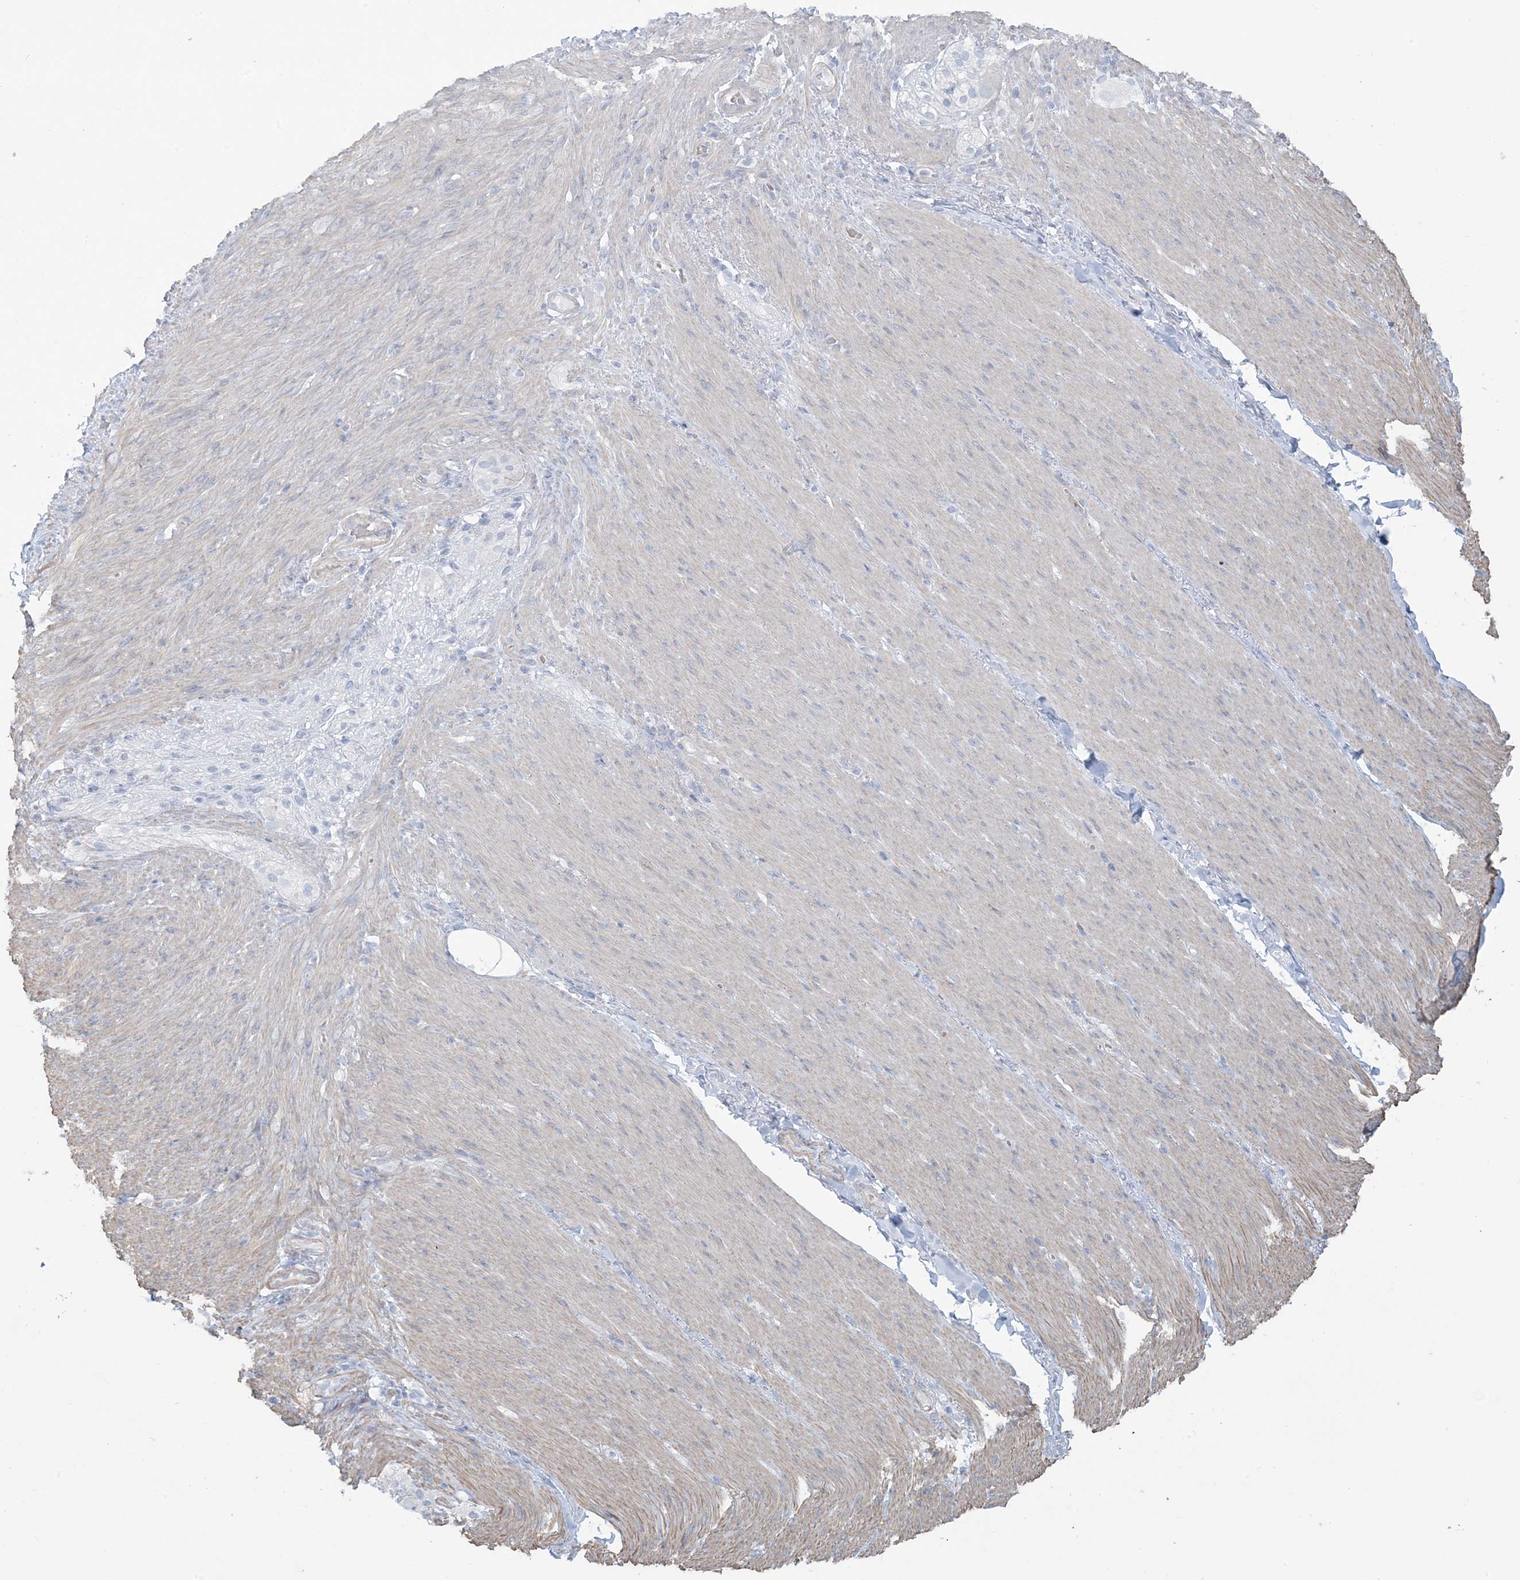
{"staining": {"intensity": "negative", "quantity": "none", "location": "none"}, "tissue": "adipose tissue", "cell_type": "Adipocytes", "image_type": "normal", "snomed": [{"axis": "morphology", "description": "Normal tissue, NOS"}, {"axis": "topography", "description": "Colon"}, {"axis": "topography", "description": "Peripheral nerve tissue"}], "caption": "This is an IHC micrograph of normal human adipose tissue. There is no staining in adipocytes.", "gene": "AGXT", "patient": {"sex": "female", "age": 61}}